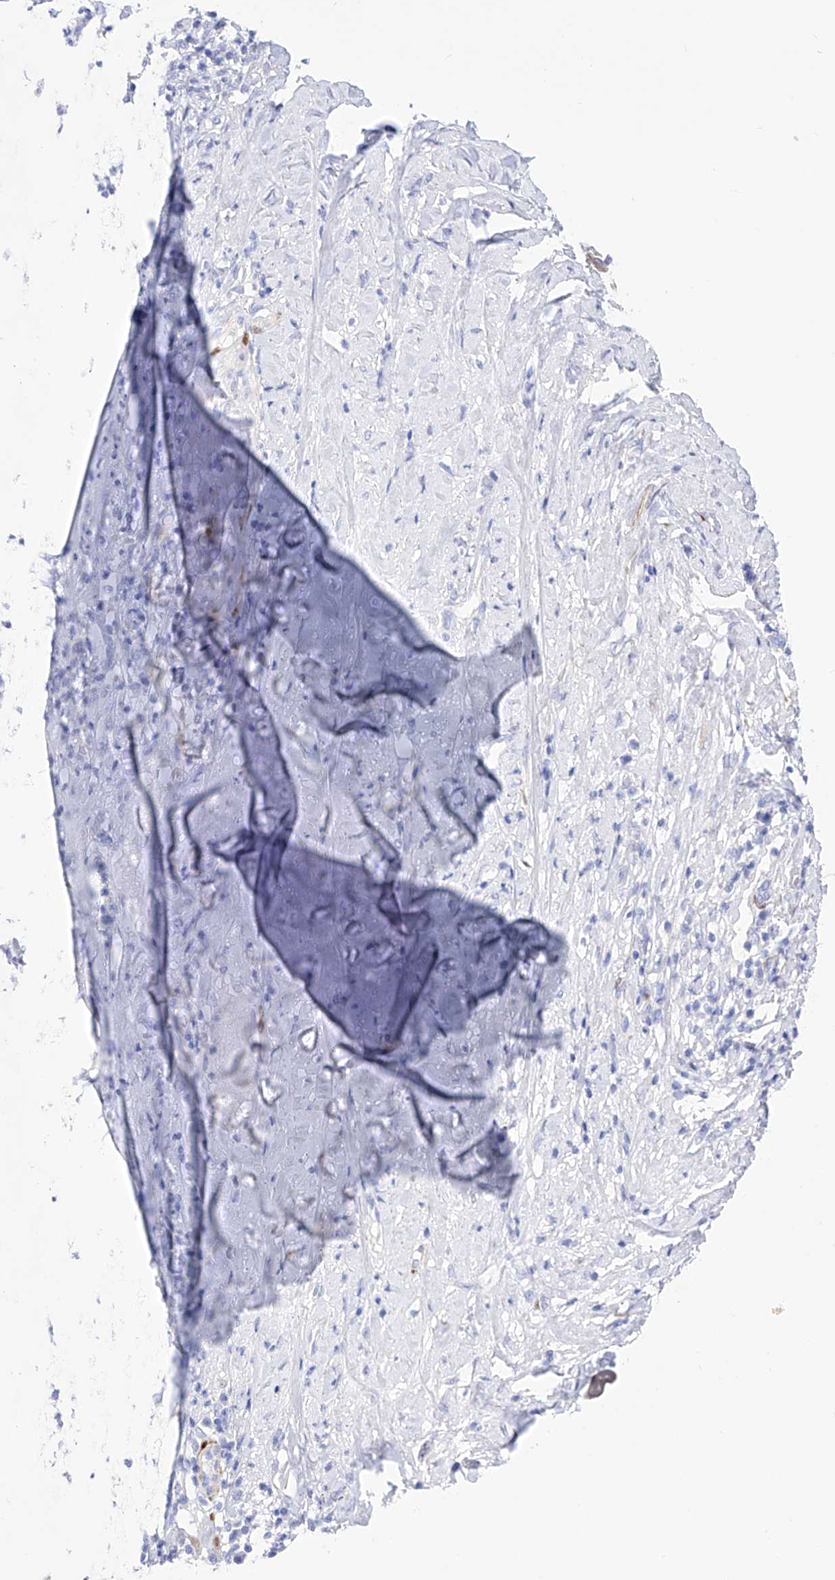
{"staining": {"intensity": "negative", "quantity": "none", "location": "none"}, "tissue": "adipose tissue", "cell_type": "Adipocytes", "image_type": "normal", "snomed": [{"axis": "morphology", "description": "Normal tissue, NOS"}, {"axis": "morphology", "description": "Basal cell carcinoma"}, {"axis": "topography", "description": "Cartilage tissue"}, {"axis": "topography", "description": "Nasopharynx"}, {"axis": "topography", "description": "Oral tissue"}], "caption": "The image exhibits no staining of adipocytes in unremarkable adipose tissue.", "gene": "TRPC7", "patient": {"sex": "female", "age": 77}}